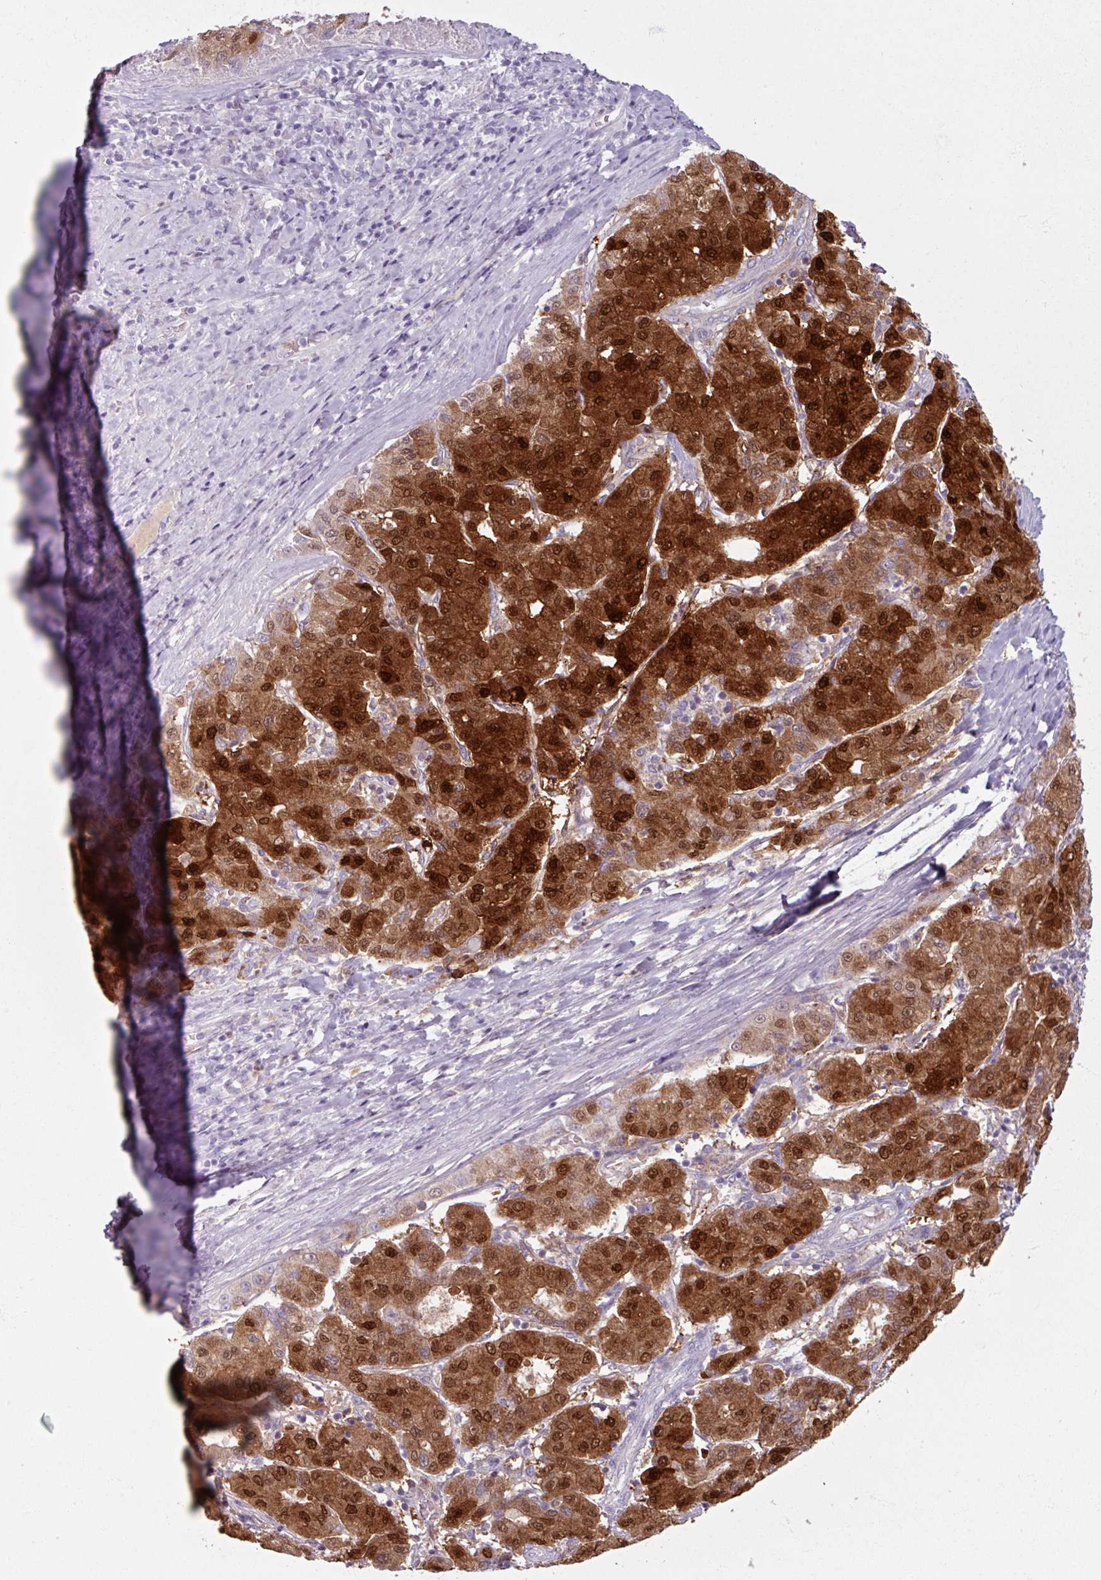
{"staining": {"intensity": "strong", "quantity": ">75%", "location": "cytoplasmic/membranous,nuclear"}, "tissue": "liver cancer", "cell_type": "Tumor cells", "image_type": "cancer", "snomed": [{"axis": "morphology", "description": "Carcinoma, Hepatocellular, NOS"}, {"axis": "topography", "description": "Liver"}], "caption": "Protein expression analysis of liver hepatocellular carcinoma shows strong cytoplasmic/membranous and nuclear expression in about >75% of tumor cells. The staining is performed using DAB (3,3'-diaminobenzidine) brown chromogen to label protein expression. The nuclei are counter-stained blue using hematoxylin.", "gene": "ARG1", "patient": {"sex": "male", "age": 65}}